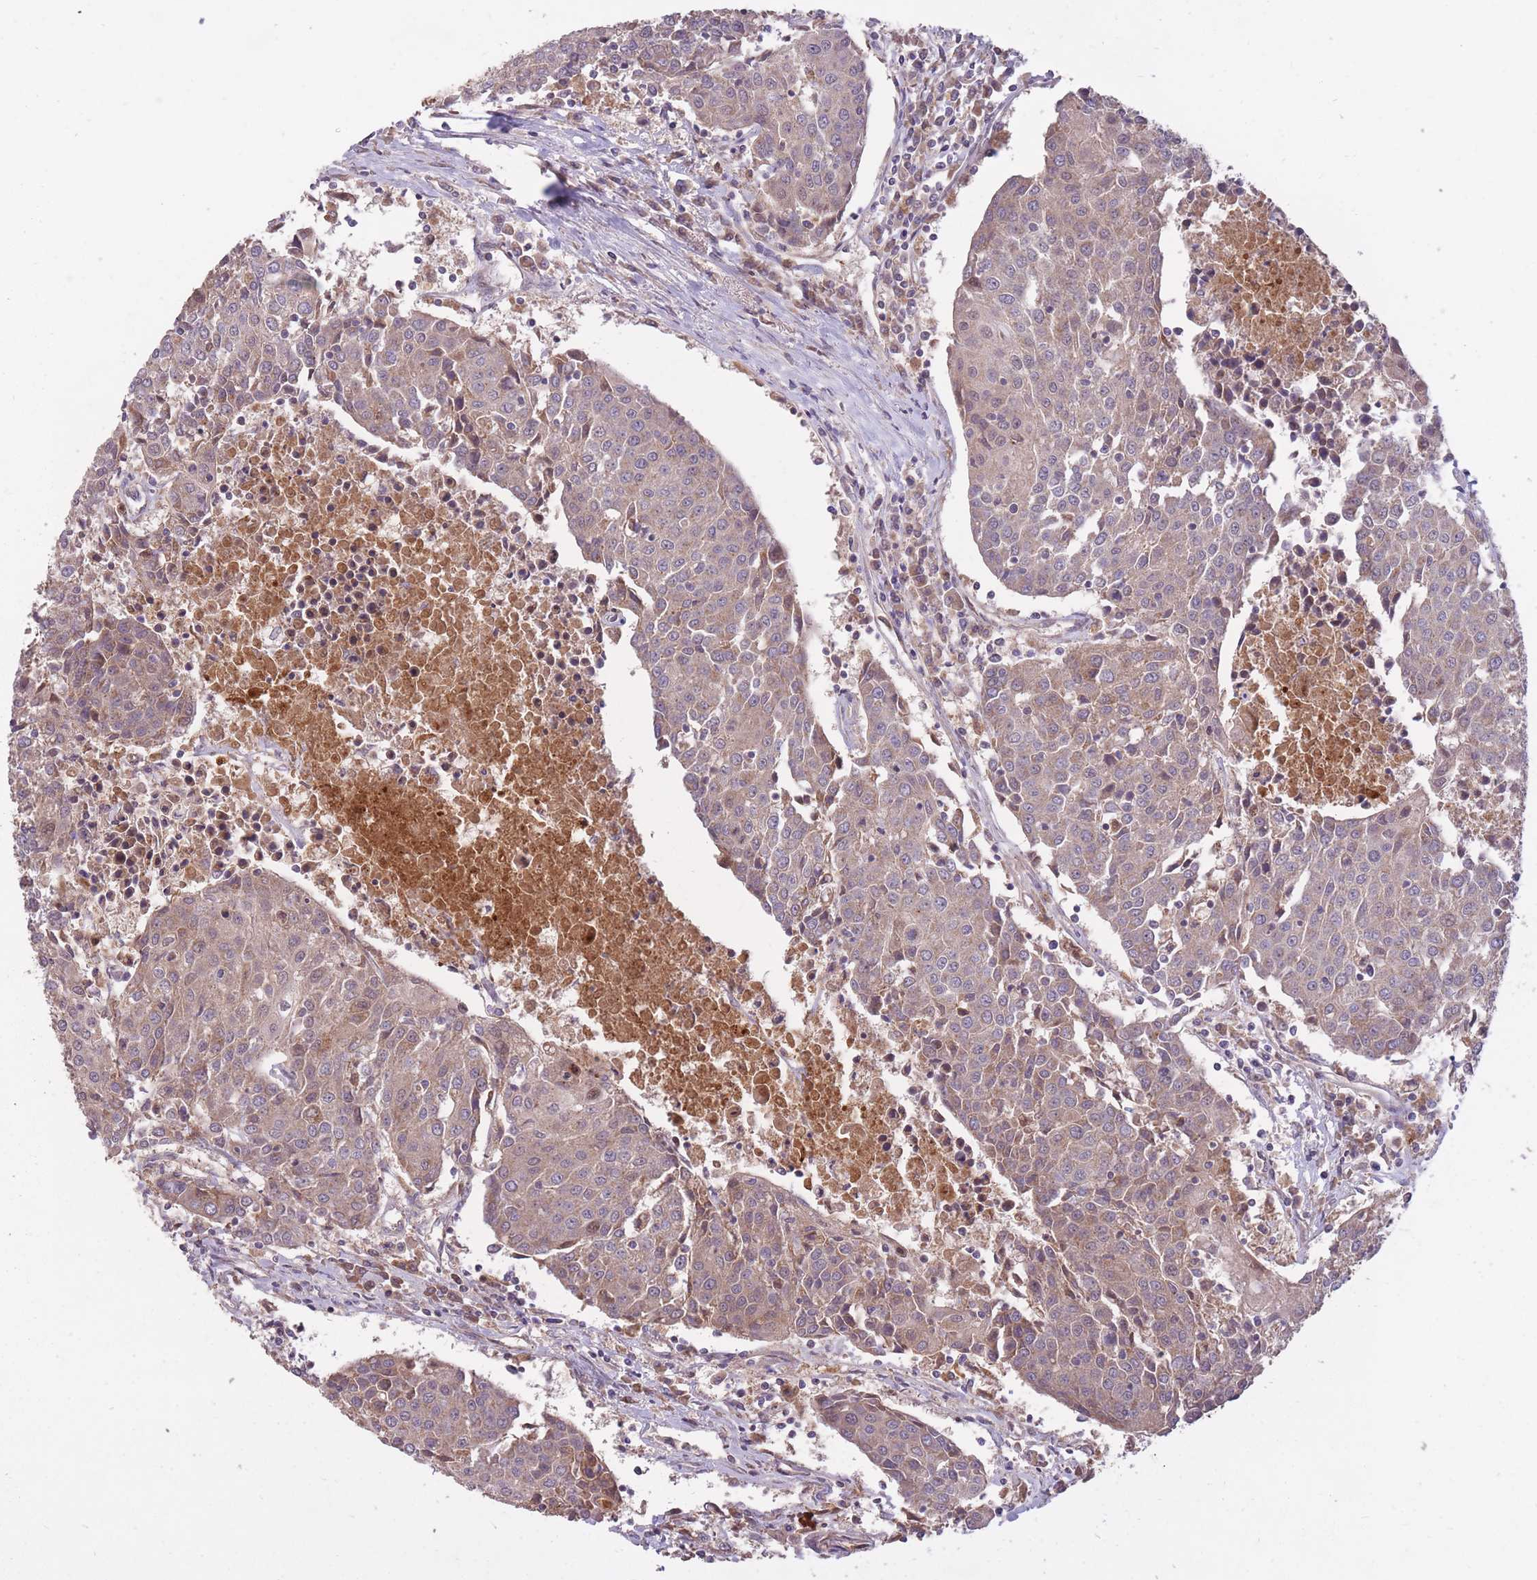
{"staining": {"intensity": "weak", "quantity": ">75%", "location": "cytoplasmic/membranous"}, "tissue": "urothelial cancer", "cell_type": "Tumor cells", "image_type": "cancer", "snomed": [{"axis": "morphology", "description": "Urothelial carcinoma, High grade"}, {"axis": "topography", "description": "Urinary bladder"}], "caption": "Protein expression analysis of urothelial cancer displays weak cytoplasmic/membranous expression in about >75% of tumor cells.", "gene": "IGF2BP2", "patient": {"sex": "female", "age": 85}}